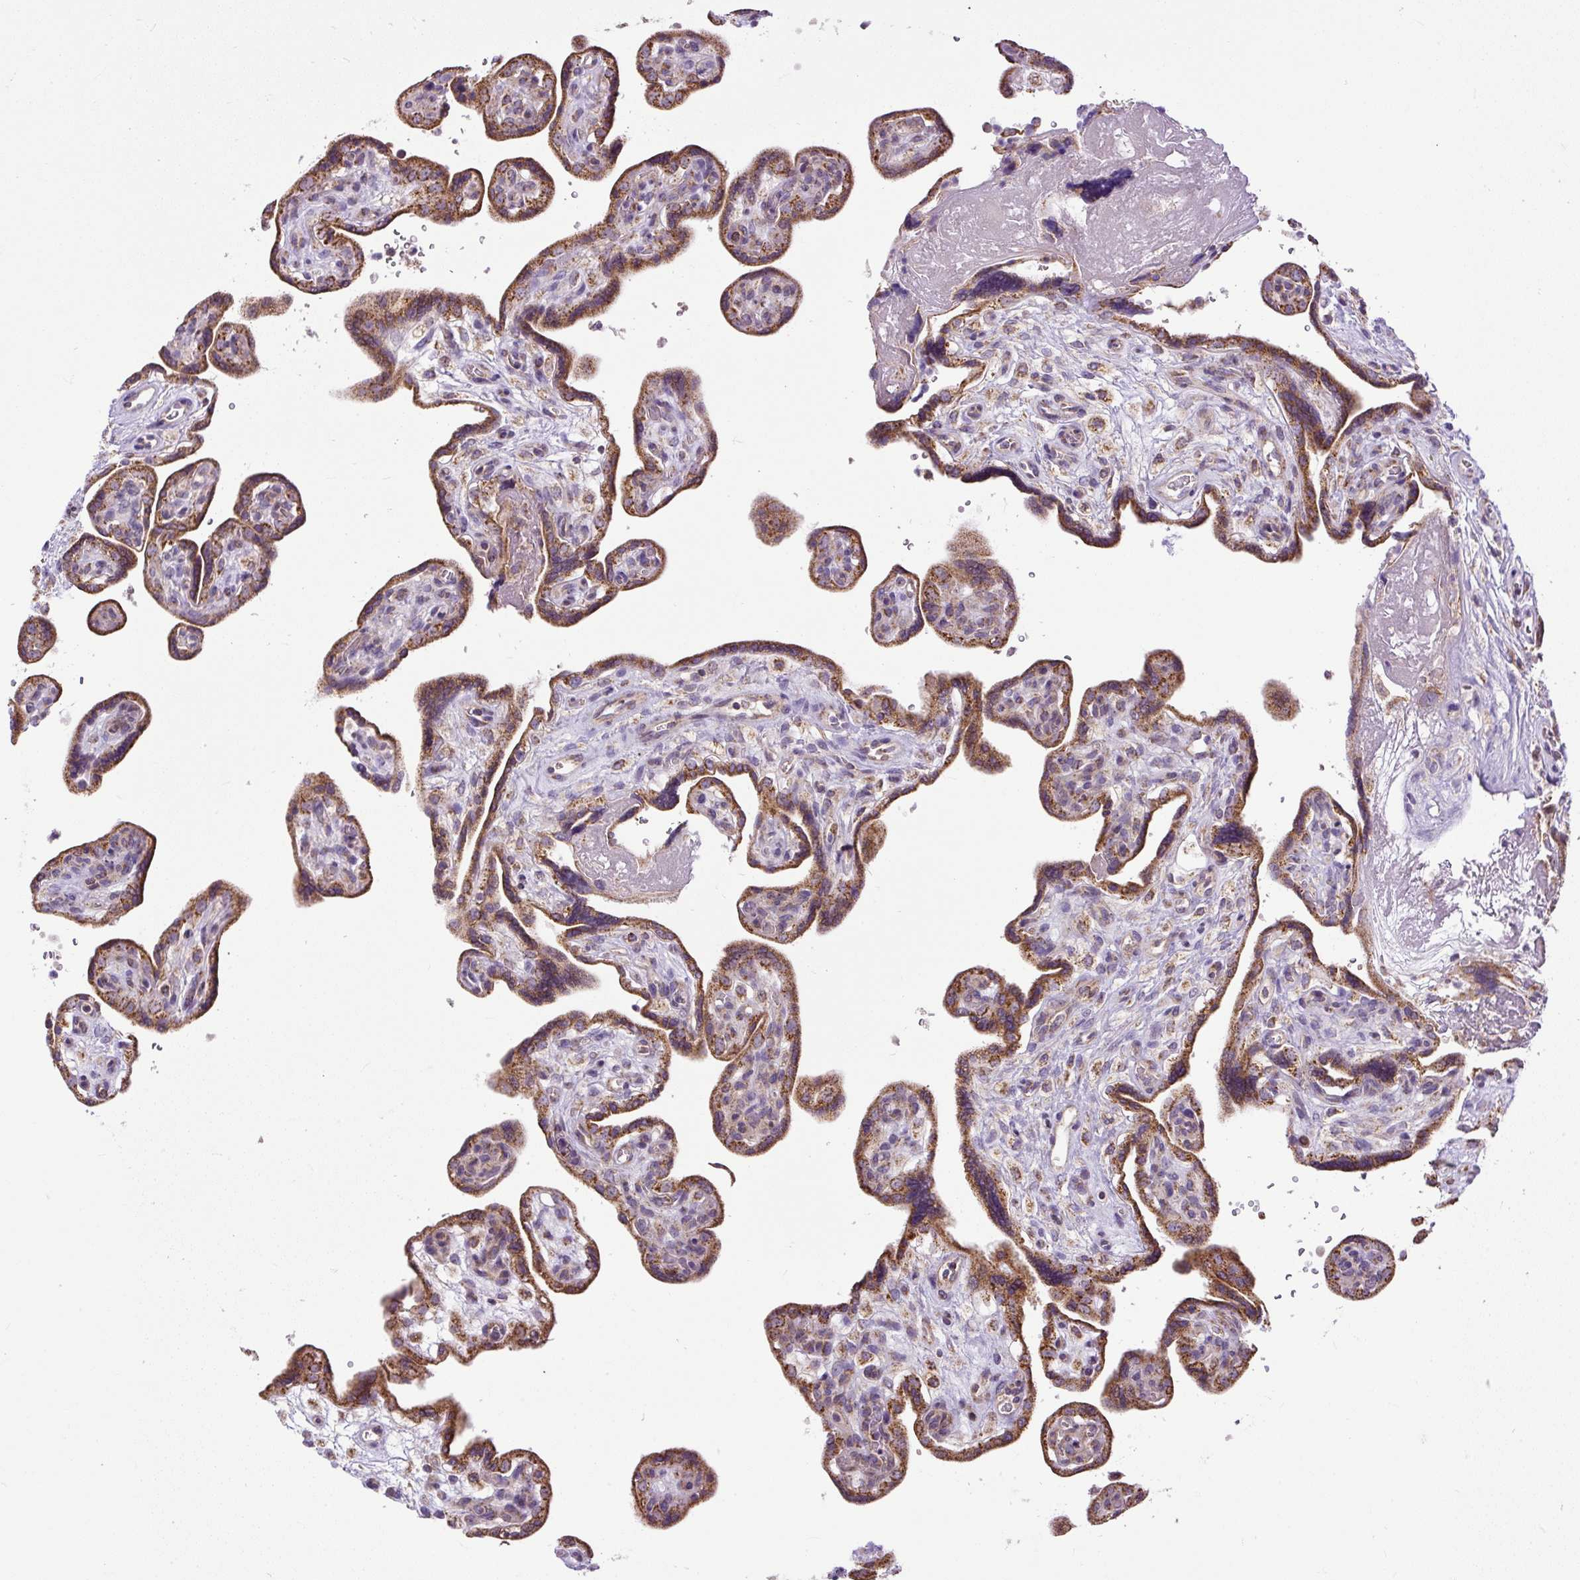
{"staining": {"intensity": "moderate", "quantity": ">75%", "location": "cytoplasmic/membranous"}, "tissue": "placenta", "cell_type": "Trophoblastic cells", "image_type": "normal", "snomed": [{"axis": "morphology", "description": "Normal tissue, NOS"}, {"axis": "topography", "description": "Placenta"}], "caption": "Immunohistochemistry (IHC) of normal human placenta reveals medium levels of moderate cytoplasmic/membranous positivity in approximately >75% of trophoblastic cells. (DAB (3,3'-diaminobenzidine) IHC, brown staining for protein, blue staining for nuclei).", "gene": "TM2D3", "patient": {"sex": "female", "age": 39}}